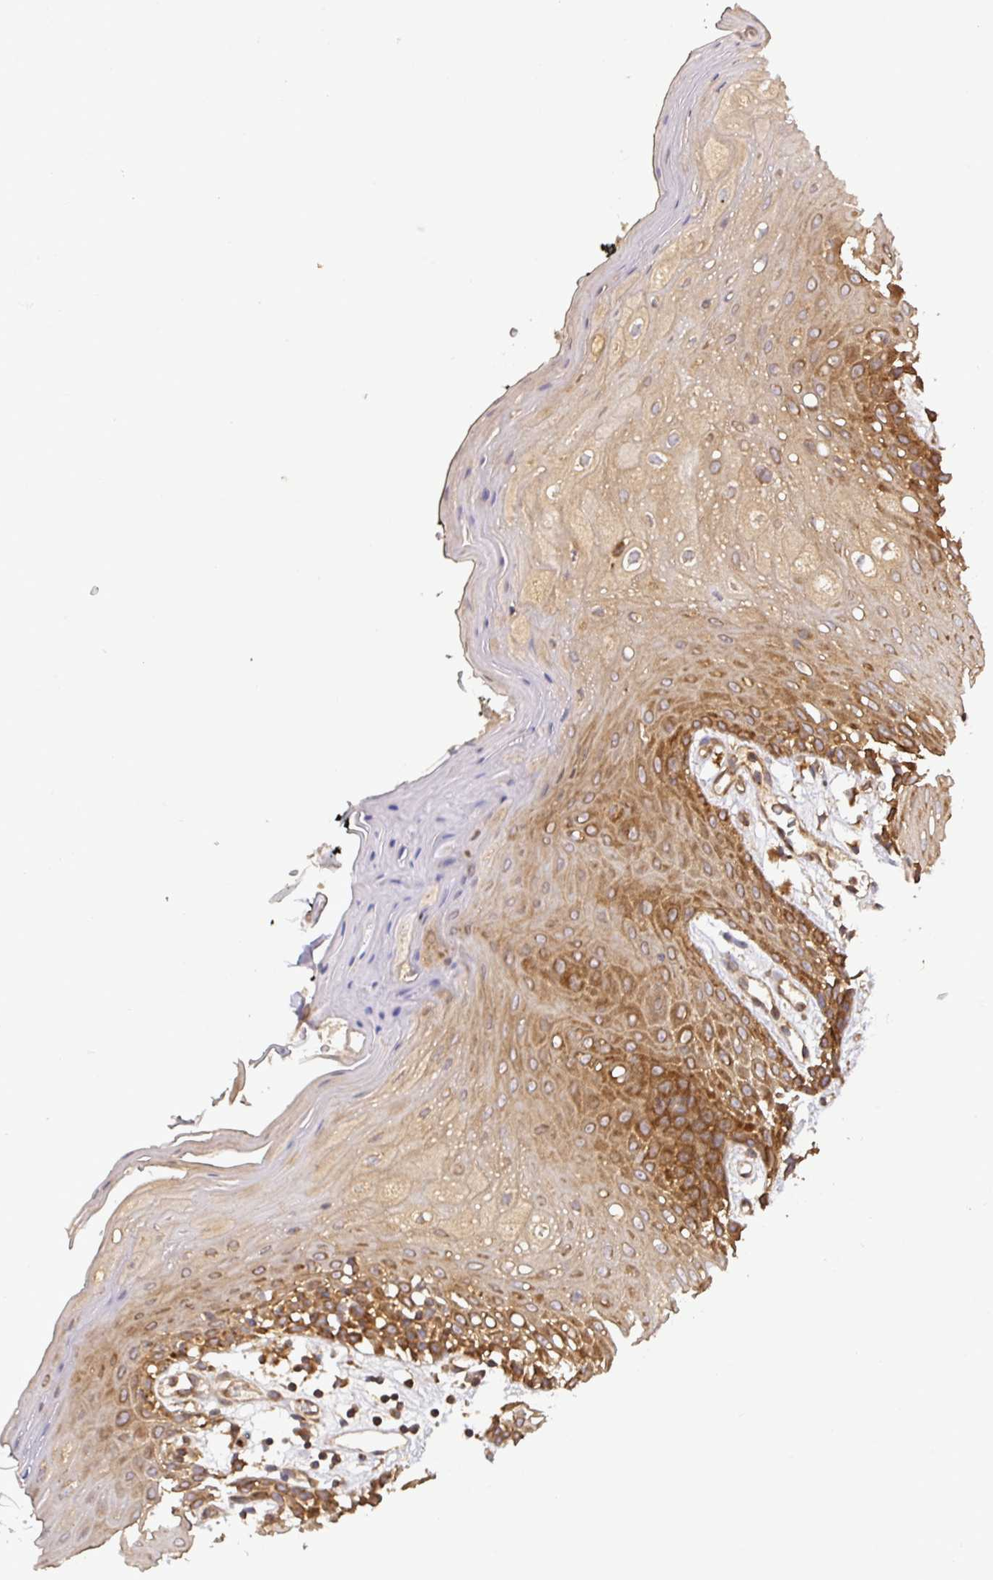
{"staining": {"intensity": "strong", "quantity": "25%-75%", "location": "cytoplasmic/membranous"}, "tissue": "oral mucosa", "cell_type": "Squamous epithelial cells", "image_type": "normal", "snomed": [{"axis": "morphology", "description": "Normal tissue, NOS"}, {"axis": "topography", "description": "Oral tissue"}, {"axis": "topography", "description": "Tounge, NOS"}], "caption": "Protein expression analysis of unremarkable oral mucosa shows strong cytoplasmic/membranous expression in about 25%-75% of squamous epithelial cells. (Brightfield microscopy of DAB IHC at high magnification).", "gene": "GSPT1", "patient": {"sex": "female", "age": 59}}